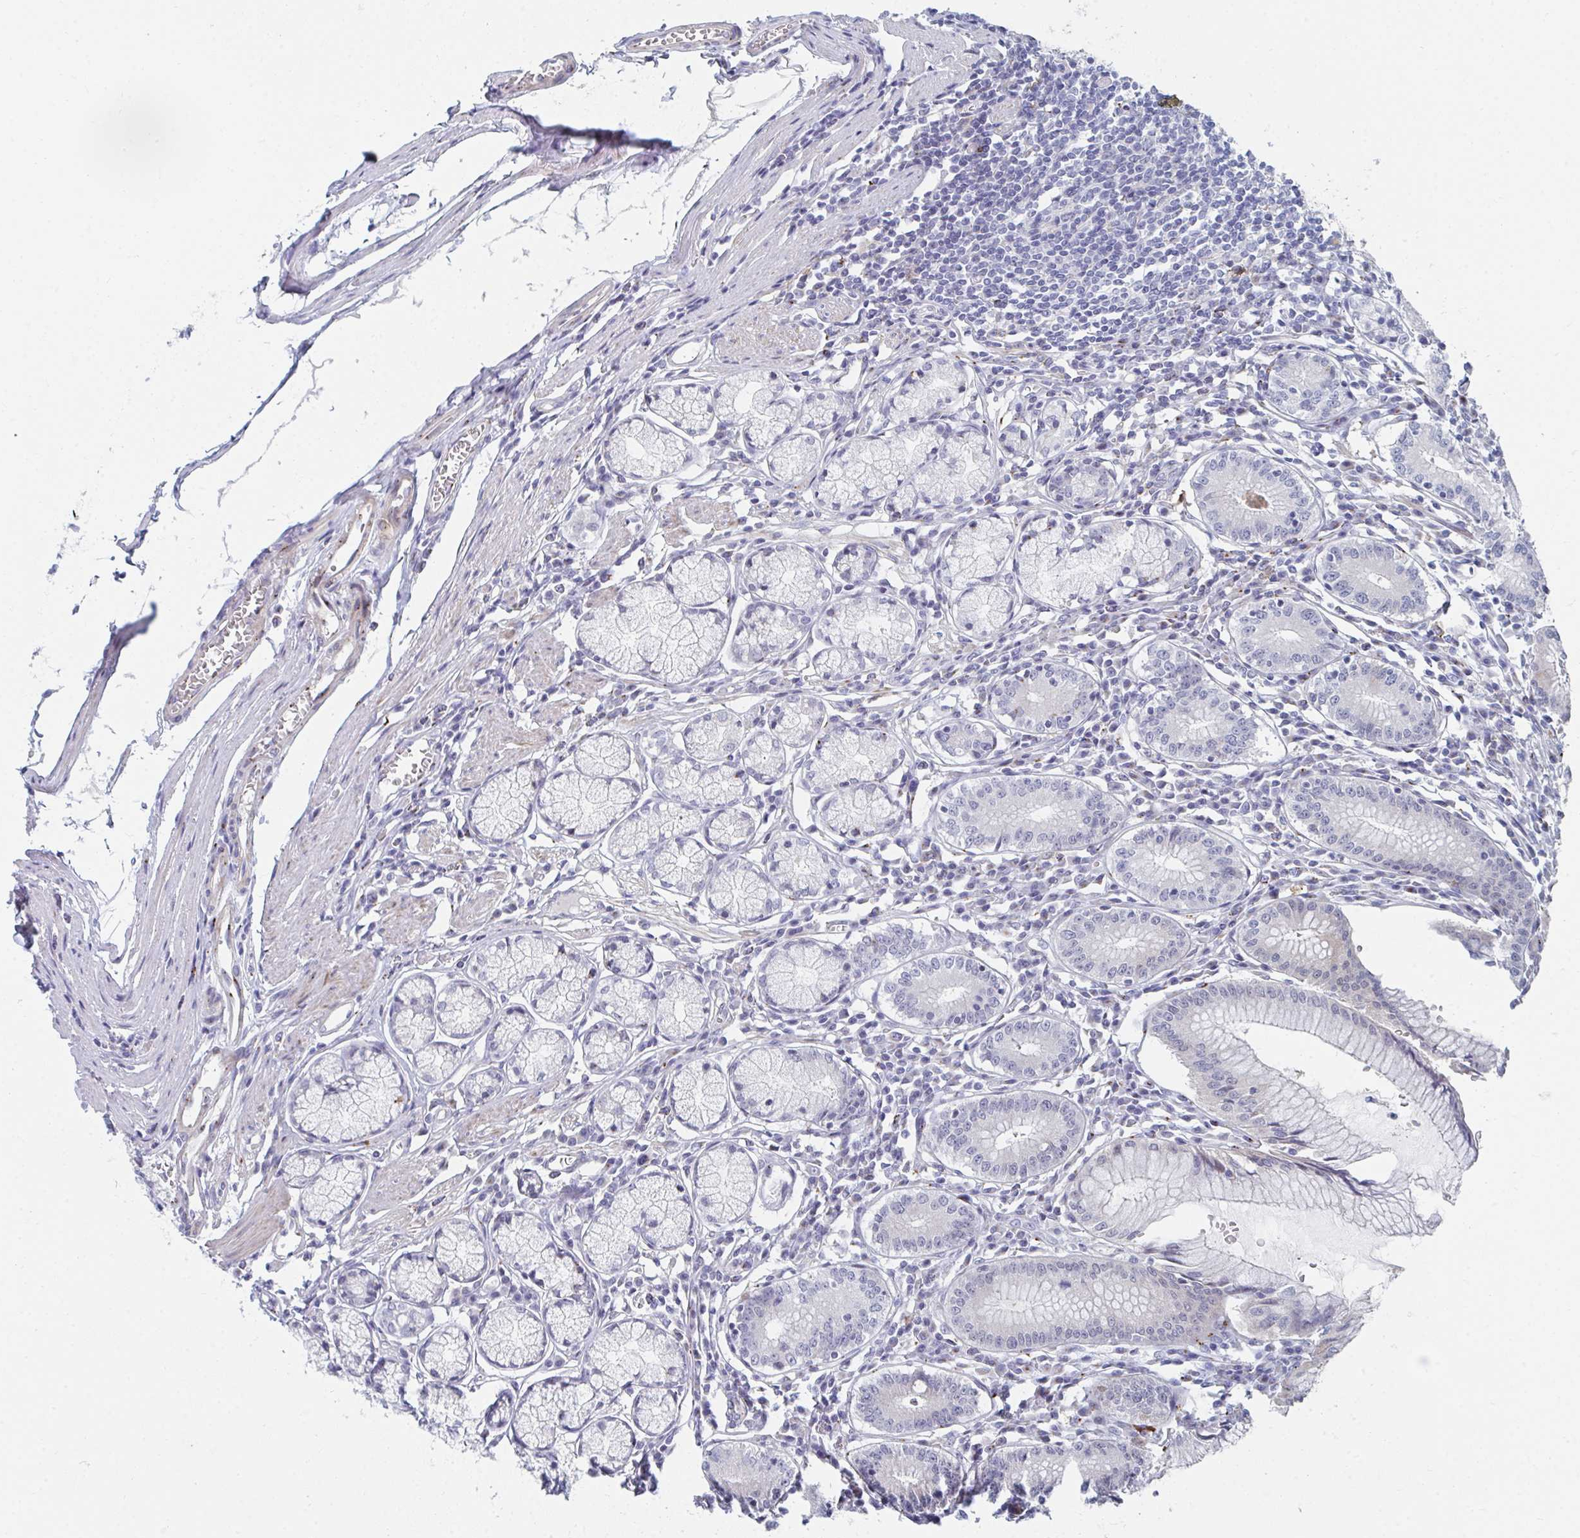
{"staining": {"intensity": "strong", "quantity": "<25%", "location": "cytoplasmic/membranous"}, "tissue": "stomach", "cell_type": "Glandular cells", "image_type": "normal", "snomed": [{"axis": "morphology", "description": "Normal tissue, NOS"}, {"axis": "topography", "description": "Stomach"}], "caption": "Immunohistochemistry micrograph of unremarkable stomach: stomach stained using immunohistochemistry (IHC) demonstrates medium levels of strong protein expression localized specifically in the cytoplasmic/membranous of glandular cells, appearing as a cytoplasmic/membranous brown color.", "gene": "PSMG1", "patient": {"sex": "male", "age": 55}}